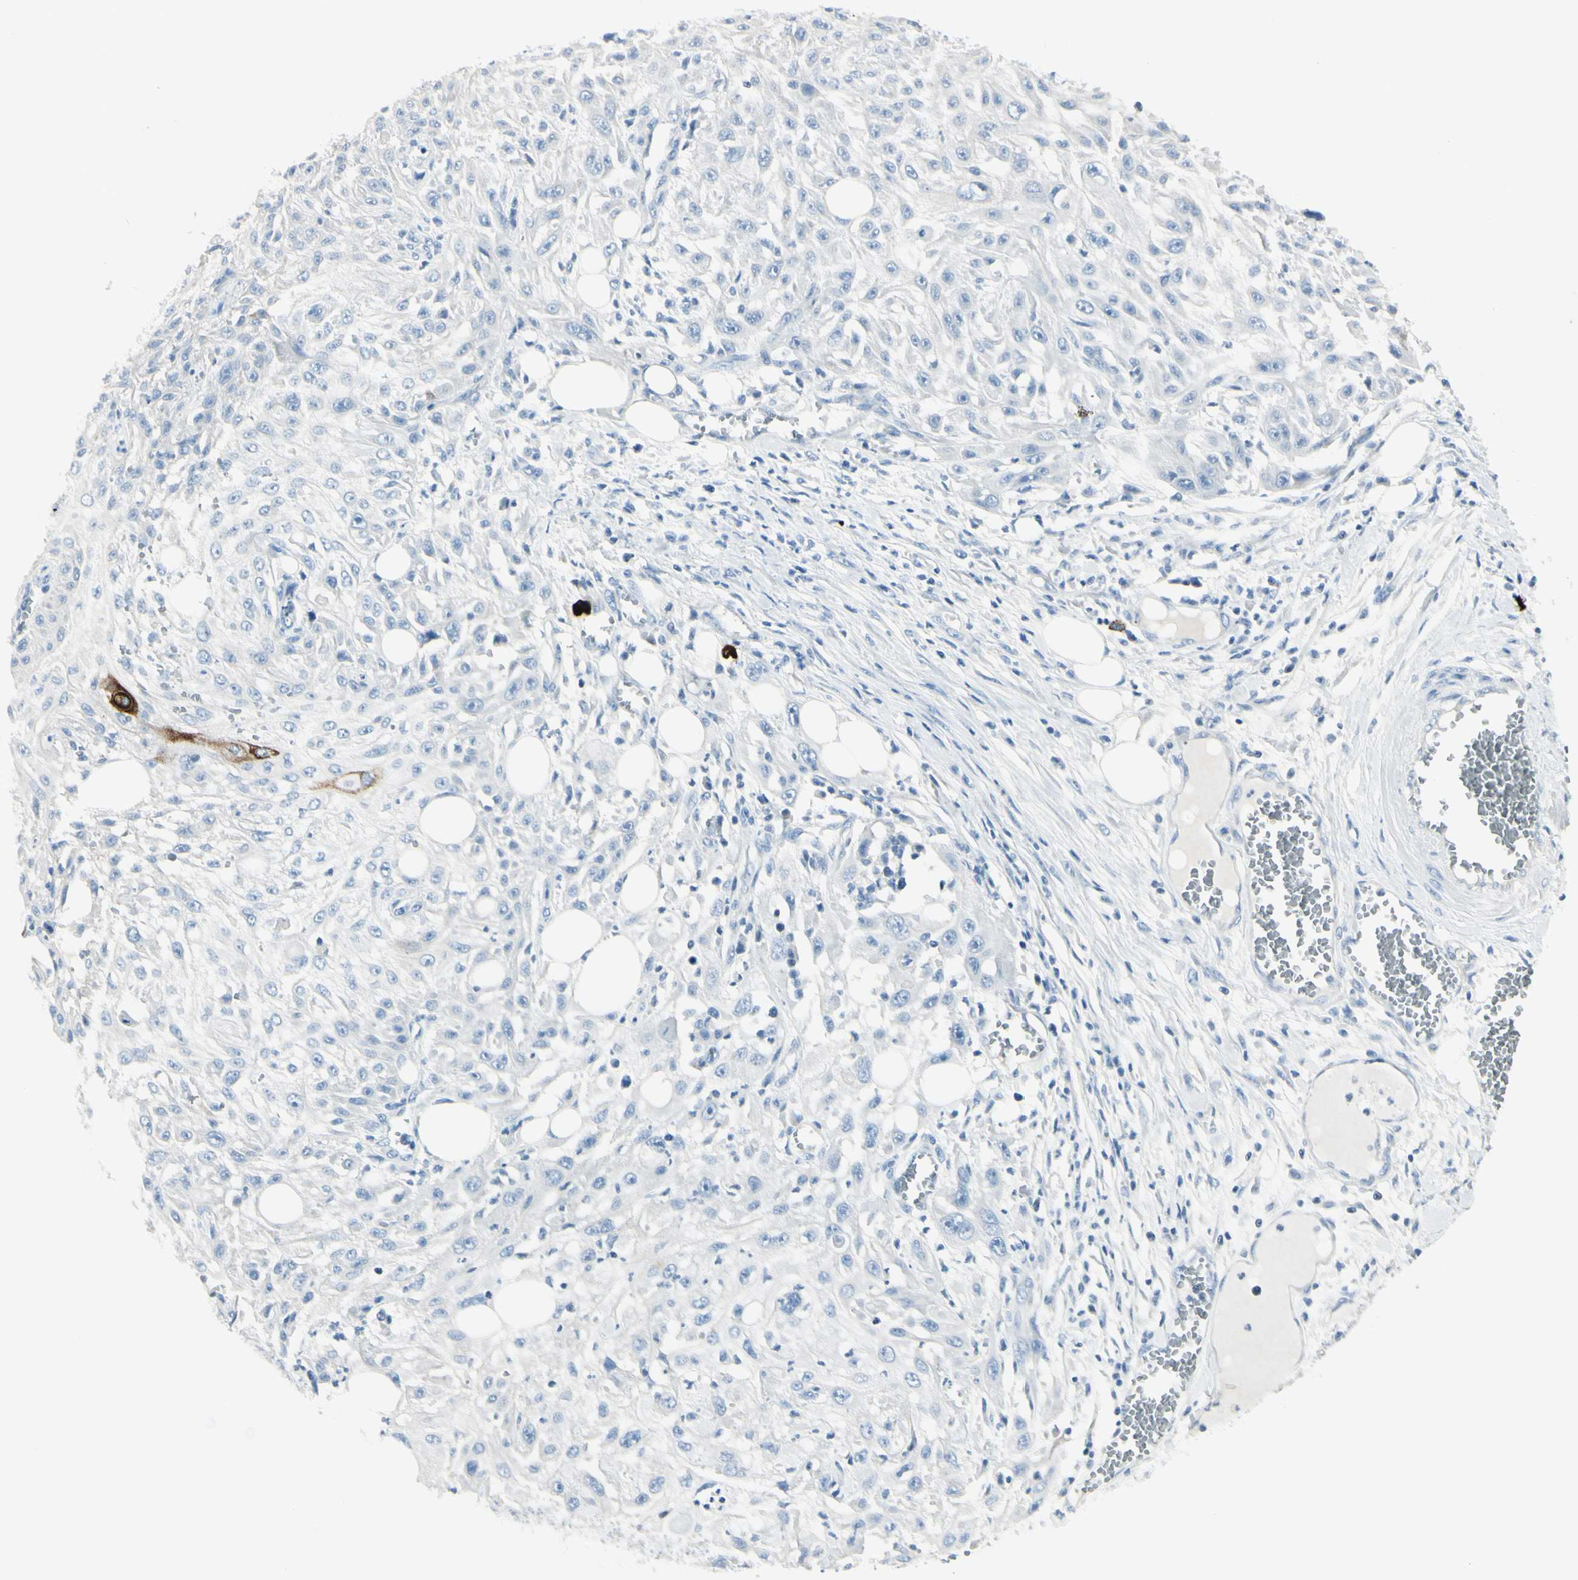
{"staining": {"intensity": "negative", "quantity": "none", "location": "none"}, "tissue": "skin cancer", "cell_type": "Tumor cells", "image_type": "cancer", "snomed": [{"axis": "morphology", "description": "Squamous cell carcinoma, NOS"}, {"axis": "topography", "description": "Skin"}], "caption": "A photomicrograph of human skin squamous cell carcinoma is negative for staining in tumor cells. (DAB (3,3'-diaminobenzidine) immunohistochemistry (IHC), high magnification).", "gene": "DLG4", "patient": {"sex": "male", "age": 75}}